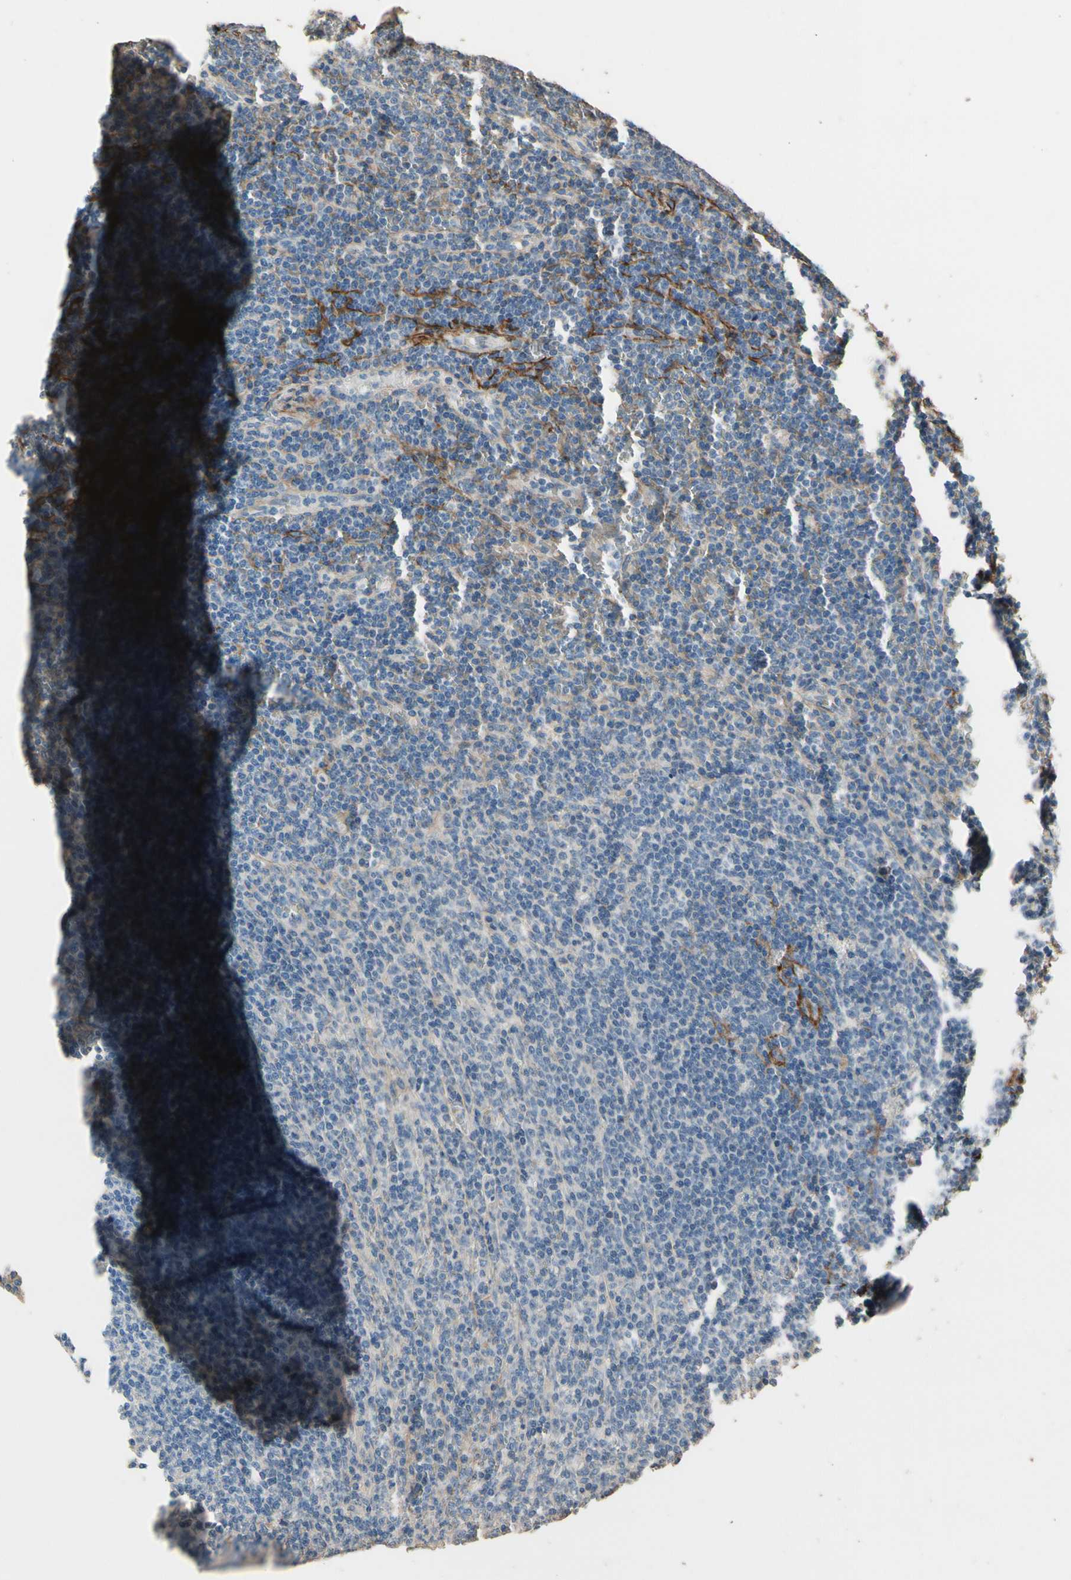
{"staining": {"intensity": "negative", "quantity": "none", "location": "none"}, "tissue": "lymphoma", "cell_type": "Tumor cells", "image_type": "cancer", "snomed": [{"axis": "morphology", "description": "Malignant lymphoma, non-Hodgkin's type, Low grade"}, {"axis": "topography", "description": "Spleen"}], "caption": "An immunohistochemistry (IHC) photomicrograph of lymphoma is shown. There is no staining in tumor cells of lymphoma.", "gene": "SUSD2", "patient": {"sex": "female", "age": 50}}